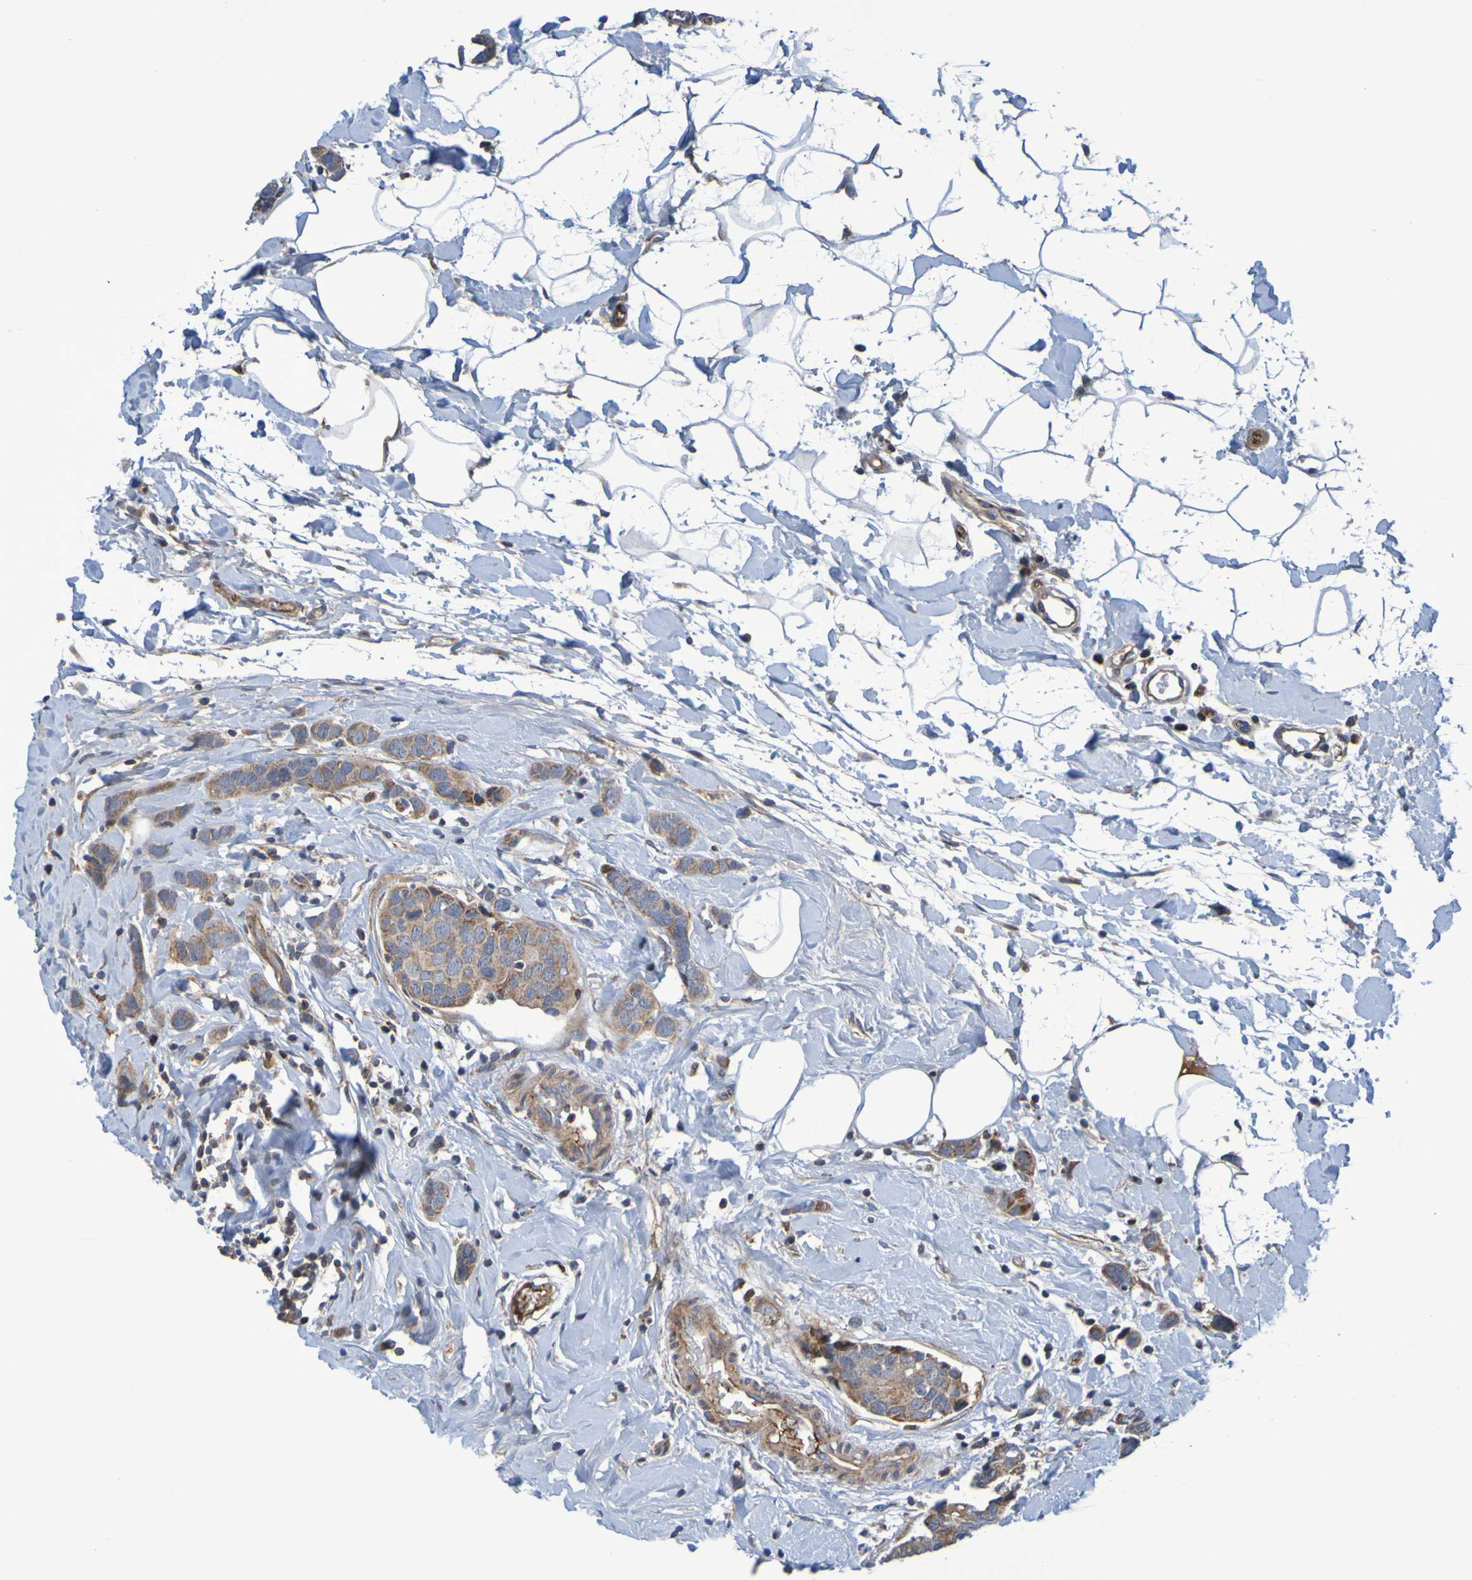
{"staining": {"intensity": "moderate", "quantity": ">75%", "location": "cytoplasmic/membranous"}, "tissue": "breast cancer", "cell_type": "Tumor cells", "image_type": "cancer", "snomed": [{"axis": "morphology", "description": "Normal tissue, NOS"}, {"axis": "morphology", "description": "Duct carcinoma"}, {"axis": "topography", "description": "Breast"}], "caption": "This photomicrograph reveals immunohistochemistry (IHC) staining of human breast cancer (infiltrating ductal carcinoma), with medium moderate cytoplasmic/membranous expression in approximately >75% of tumor cells.", "gene": "CCDC51", "patient": {"sex": "female", "age": 50}}